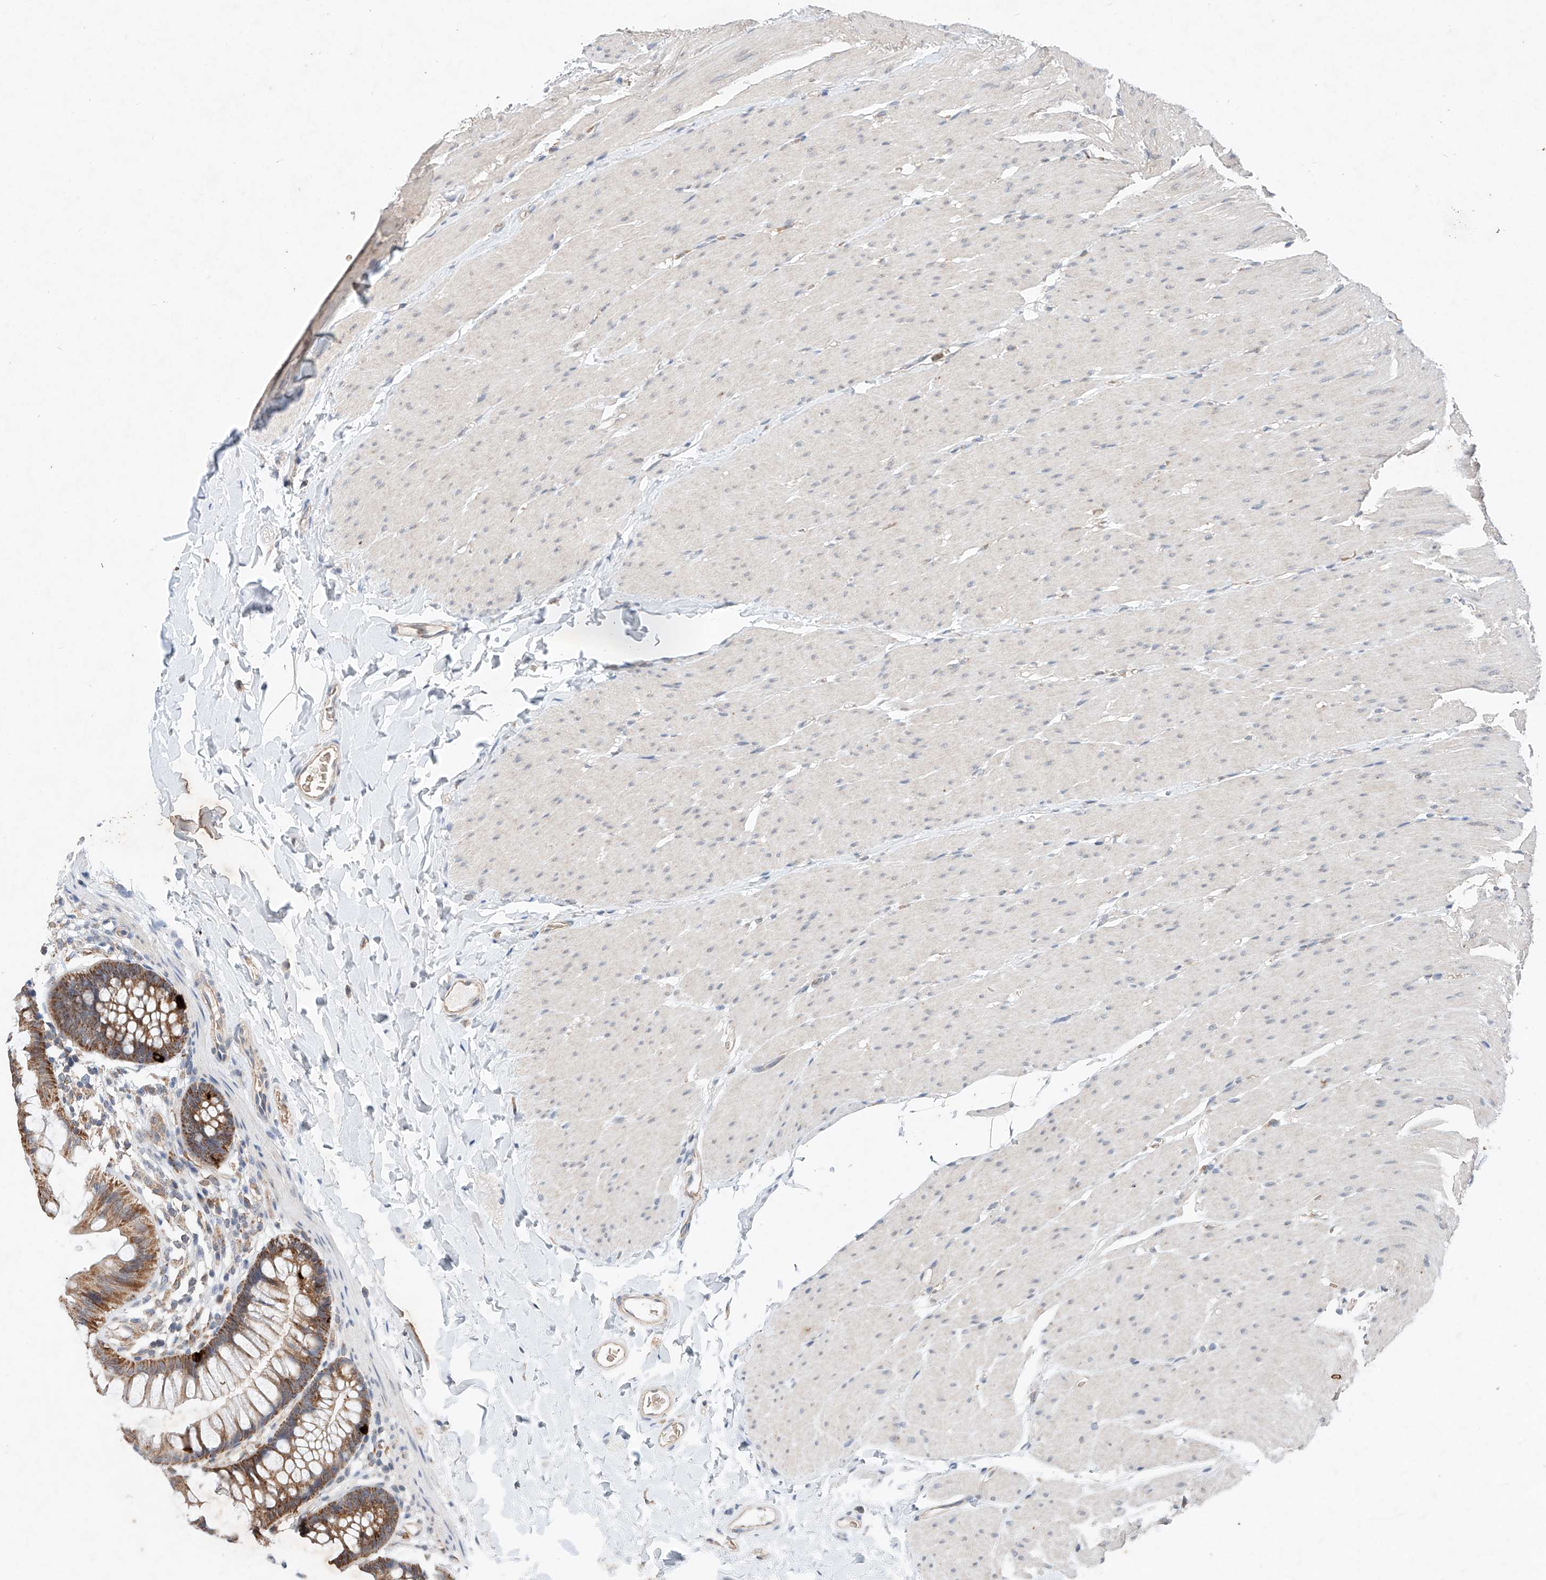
{"staining": {"intensity": "weak", "quantity": ">75%", "location": "cytoplasmic/membranous"}, "tissue": "colon", "cell_type": "Endothelial cells", "image_type": "normal", "snomed": [{"axis": "morphology", "description": "Normal tissue, NOS"}, {"axis": "topography", "description": "Colon"}], "caption": "Immunohistochemistry (DAB) staining of benign human colon exhibits weak cytoplasmic/membranous protein expression in about >75% of endothelial cells.", "gene": "FASTK", "patient": {"sex": "female", "age": 62}}